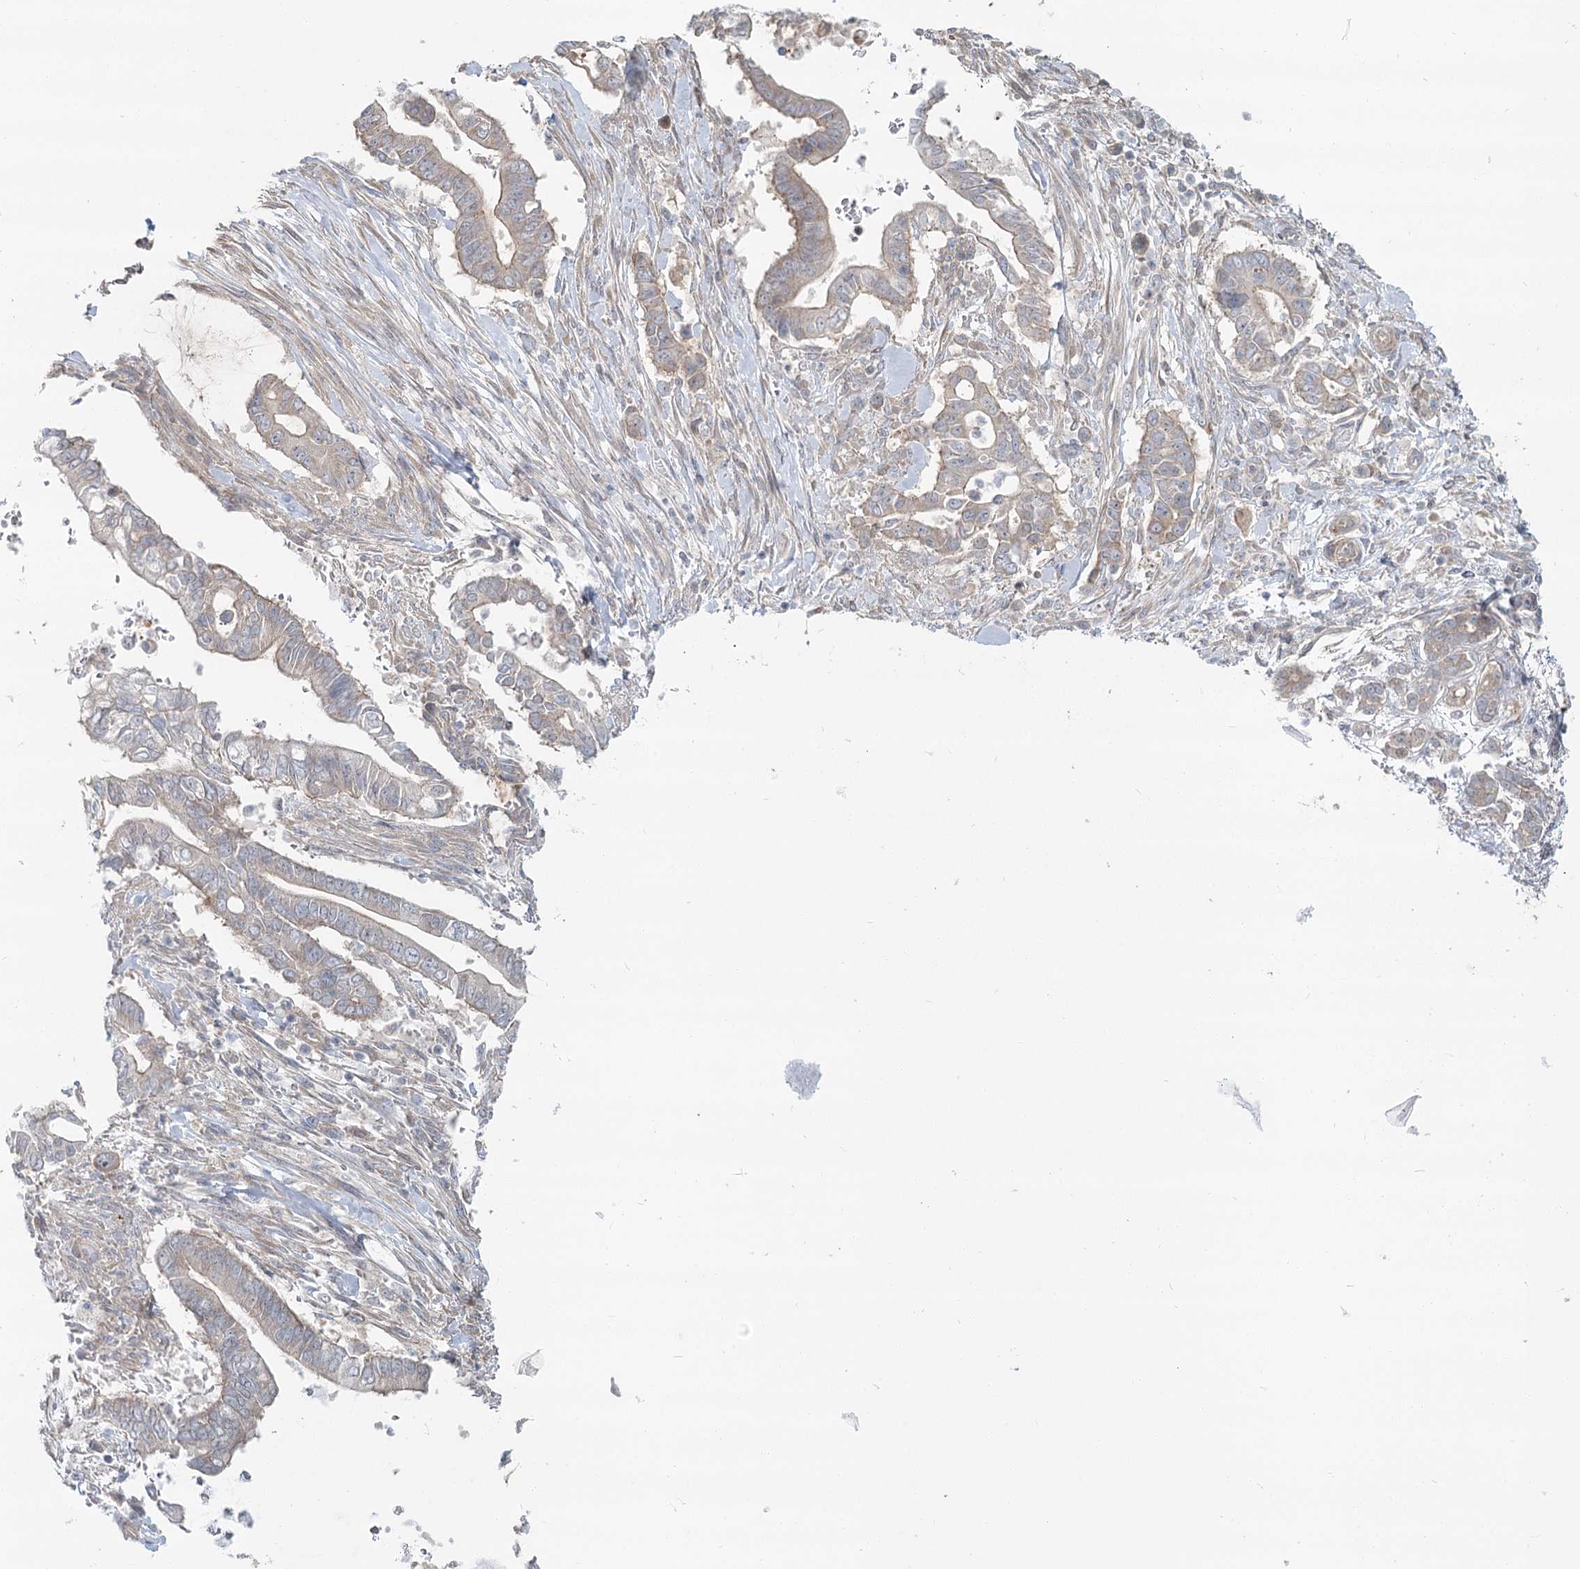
{"staining": {"intensity": "negative", "quantity": "none", "location": "none"}, "tissue": "pancreatic cancer", "cell_type": "Tumor cells", "image_type": "cancer", "snomed": [{"axis": "morphology", "description": "Adenocarcinoma, NOS"}, {"axis": "topography", "description": "Pancreas"}], "caption": "Immunohistochemistry (IHC) of adenocarcinoma (pancreatic) demonstrates no staining in tumor cells.", "gene": "SPINK13", "patient": {"sex": "male", "age": 68}}